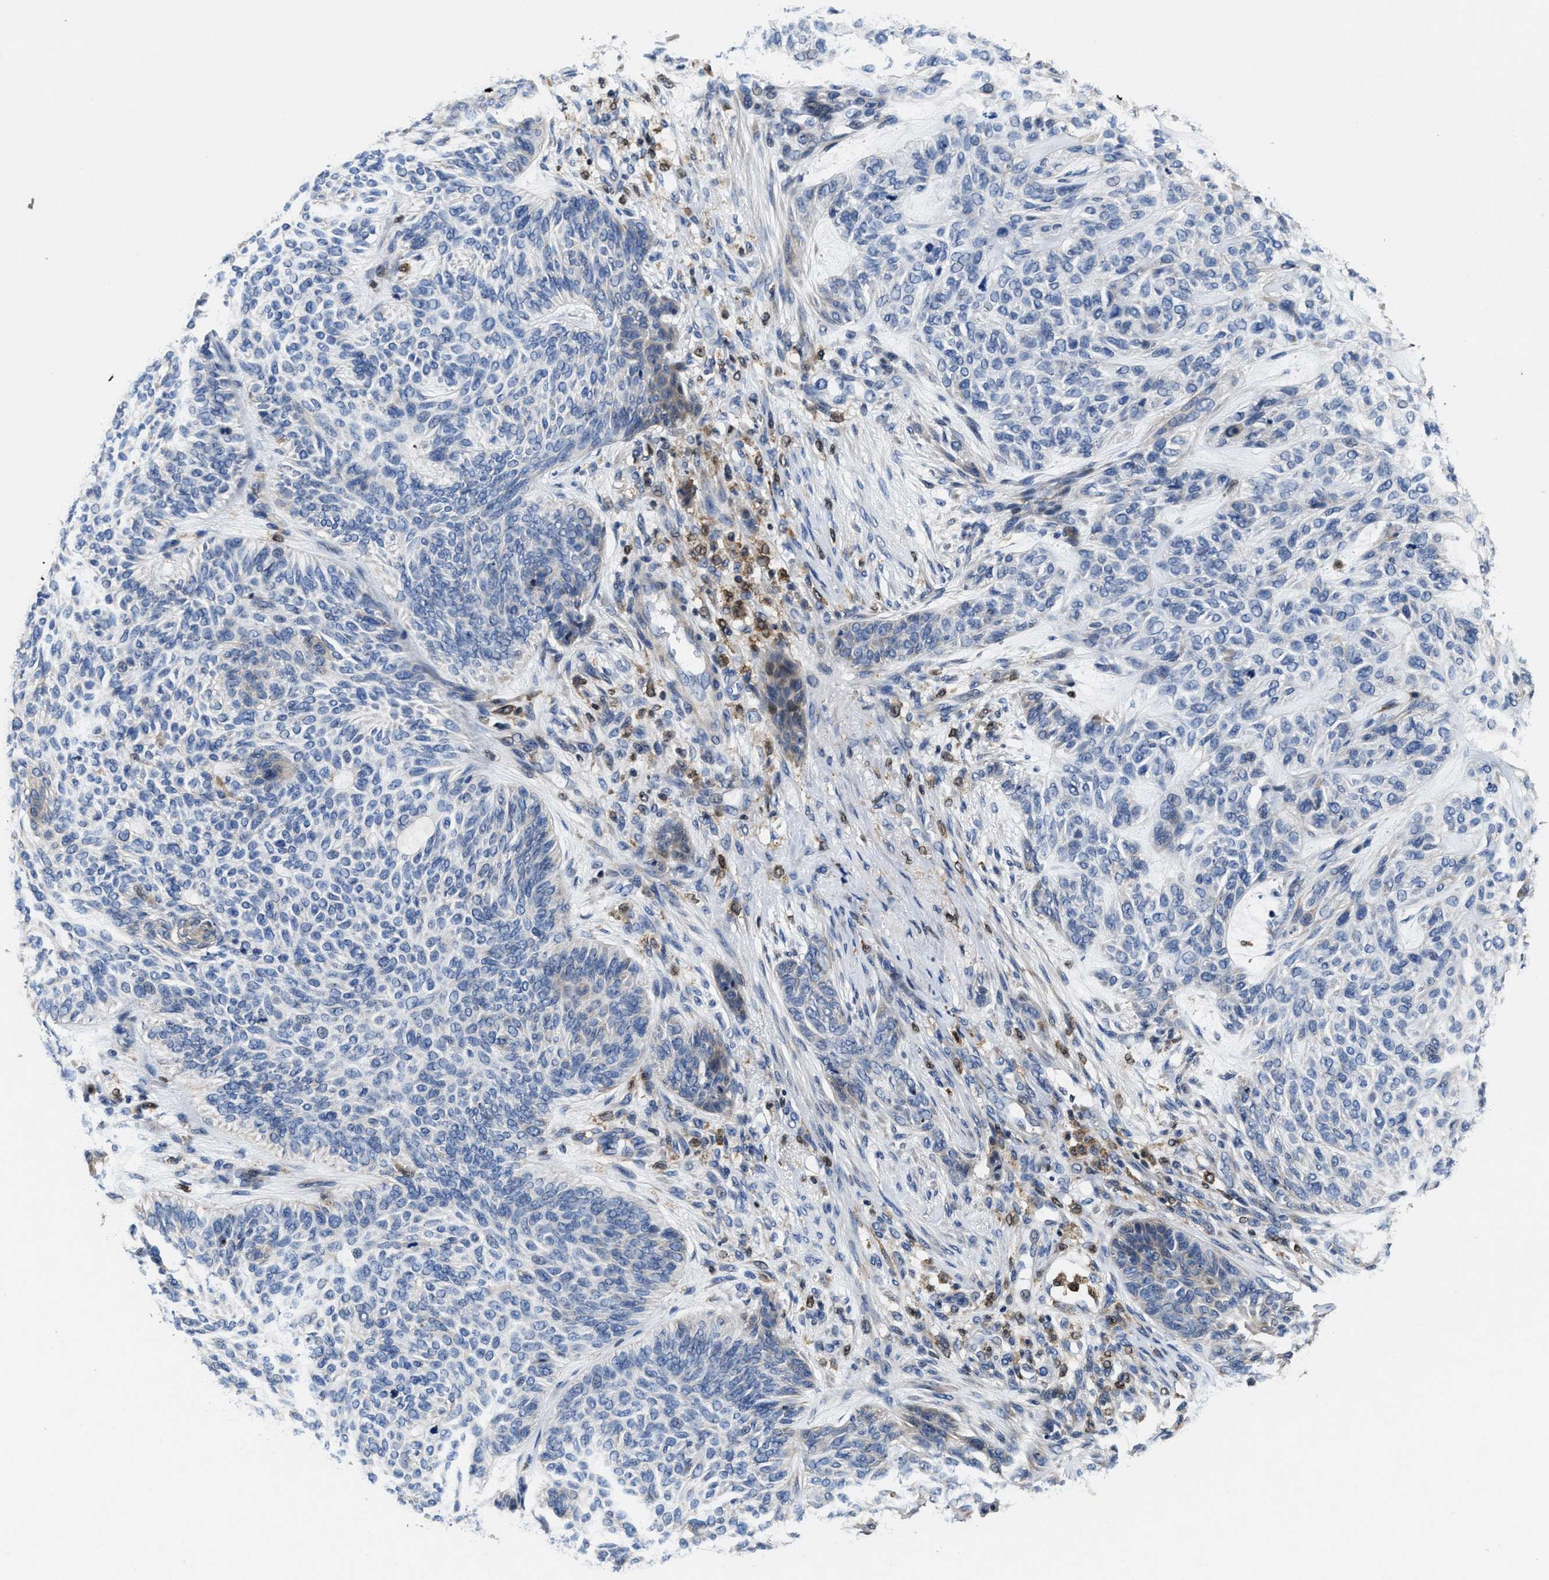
{"staining": {"intensity": "negative", "quantity": "none", "location": "none"}, "tissue": "skin cancer", "cell_type": "Tumor cells", "image_type": "cancer", "snomed": [{"axis": "morphology", "description": "Basal cell carcinoma"}, {"axis": "topography", "description": "Skin"}], "caption": "Protein analysis of skin cancer (basal cell carcinoma) exhibits no significant staining in tumor cells. The staining was performed using DAB to visualize the protein expression in brown, while the nuclei were stained in blue with hematoxylin (Magnification: 20x).", "gene": "RGS10", "patient": {"sex": "male", "age": 55}}